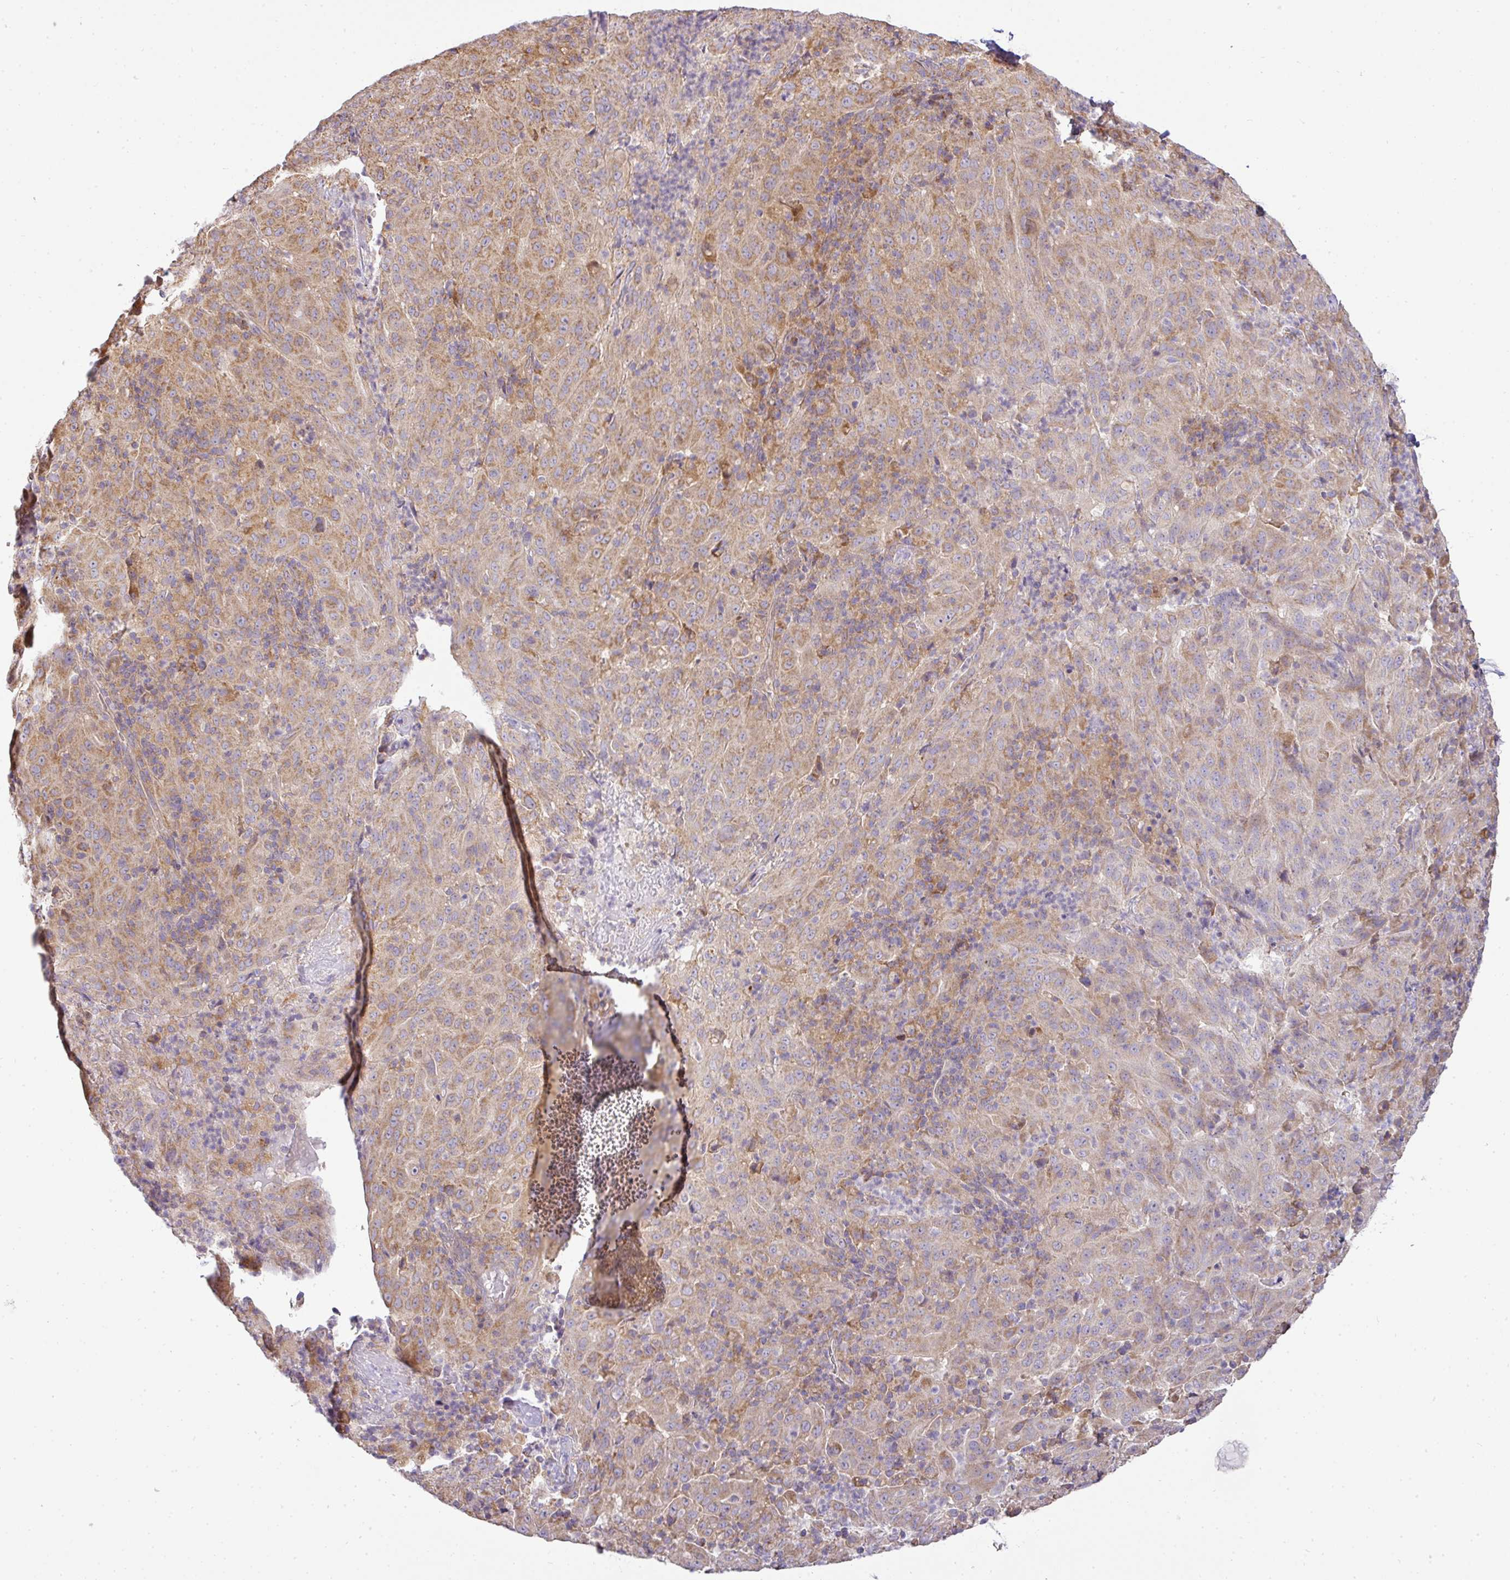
{"staining": {"intensity": "moderate", "quantity": ">75%", "location": "cytoplasmic/membranous"}, "tissue": "pancreatic cancer", "cell_type": "Tumor cells", "image_type": "cancer", "snomed": [{"axis": "morphology", "description": "Adenocarcinoma, NOS"}, {"axis": "topography", "description": "Pancreas"}], "caption": "A brown stain shows moderate cytoplasmic/membranous positivity of a protein in pancreatic adenocarcinoma tumor cells.", "gene": "ZNF211", "patient": {"sex": "male", "age": 63}}